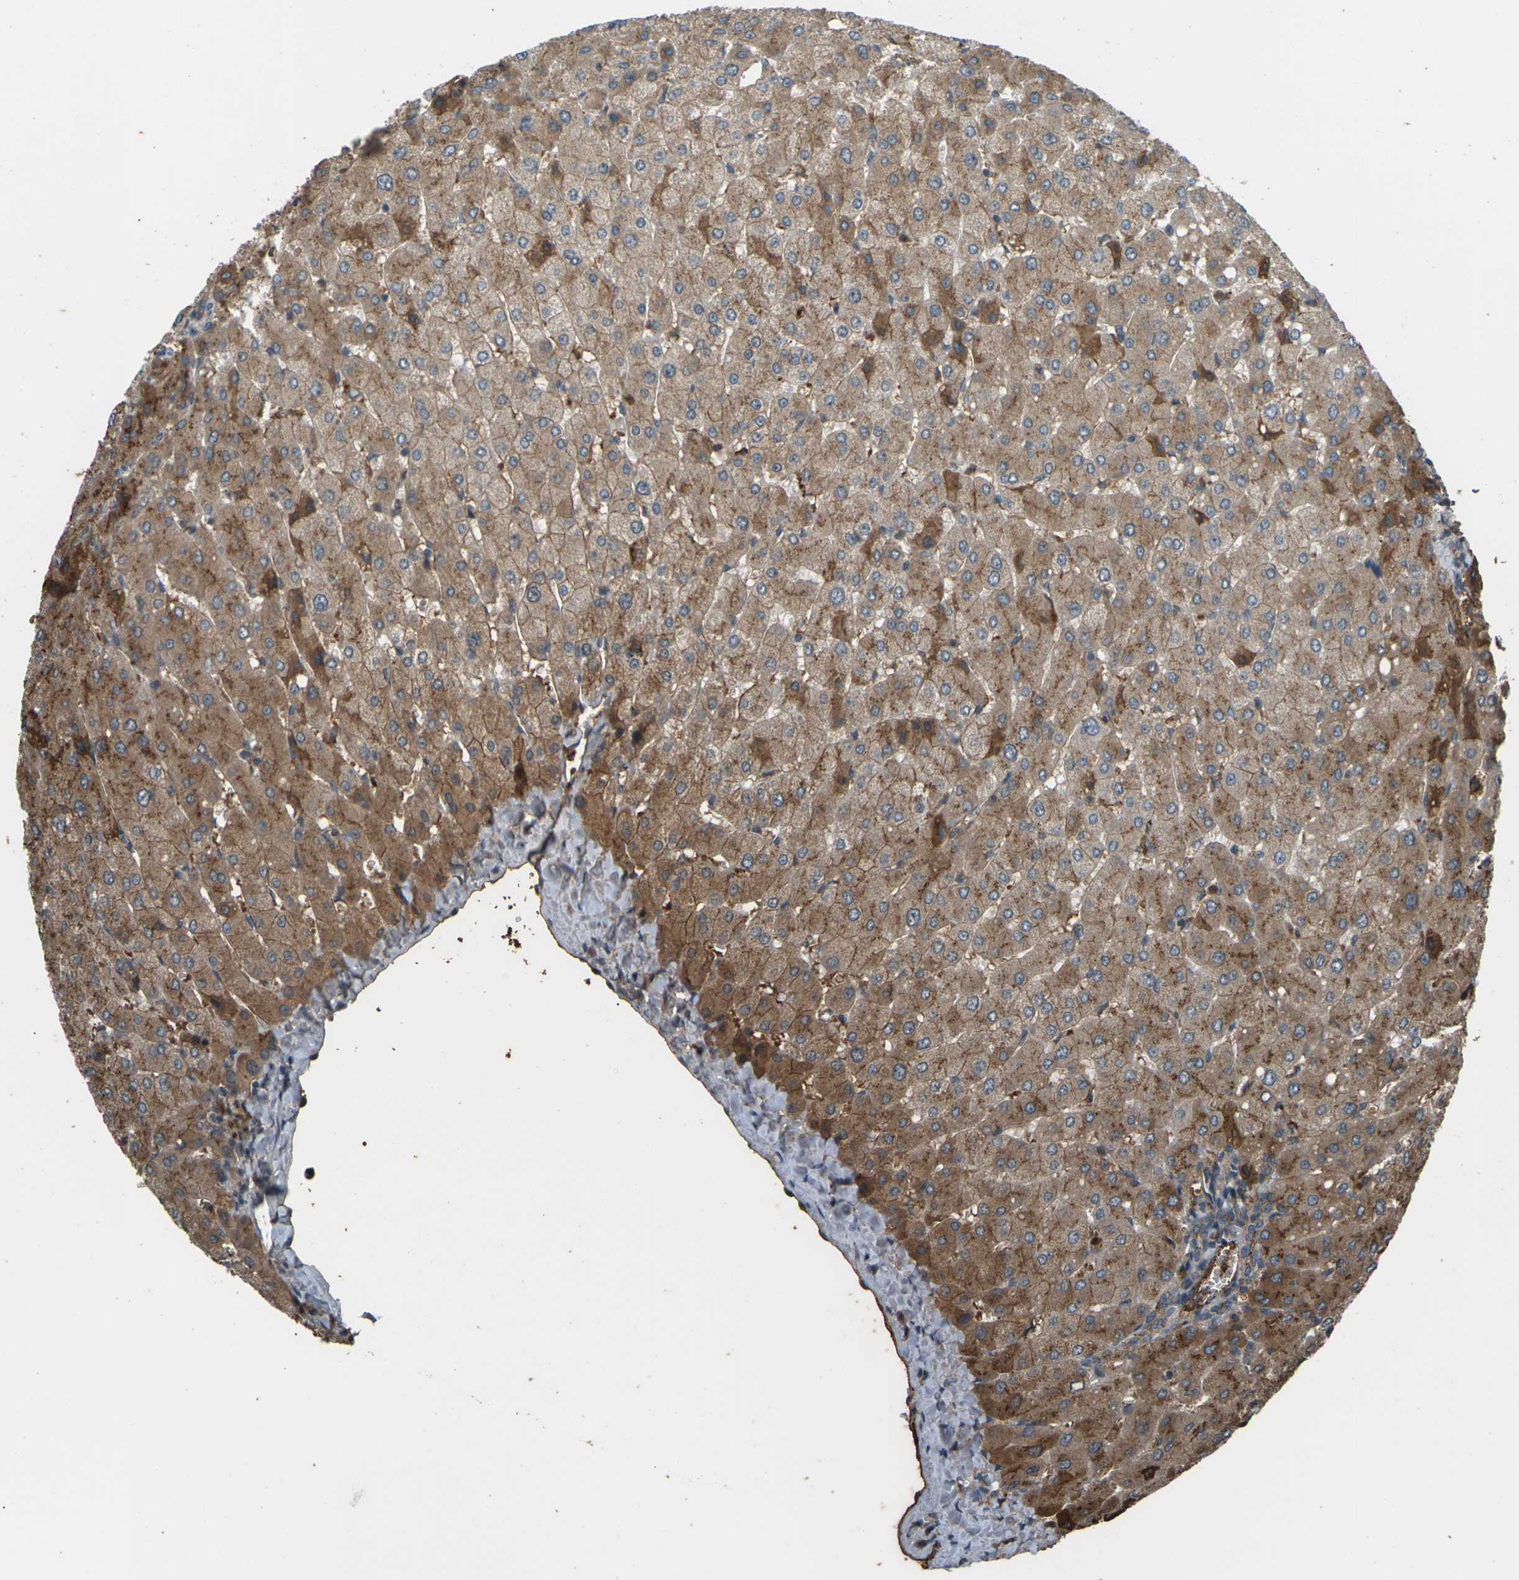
{"staining": {"intensity": "moderate", "quantity": "<25%", "location": "cytoplasmic/membranous"}, "tissue": "liver", "cell_type": "Cholangiocytes", "image_type": "normal", "snomed": [{"axis": "morphology", "description": "Normal tissue, NOS"}, {"axis": "topography", "description": "Liver"}], "caption": "Liver was stained to show a protein in brown. There is low levels of moderate cytoplasmic/membranous positivity in approximately <25% of cholangiocytes. Using DAB (3,3'-diaminobenzidine) (brown) and hematoxylin (blue) stains, captured at high magnification using brightfield microscopy.", "gene": "CYP1B1", "patient": {"sex": "male", "age": 55}}